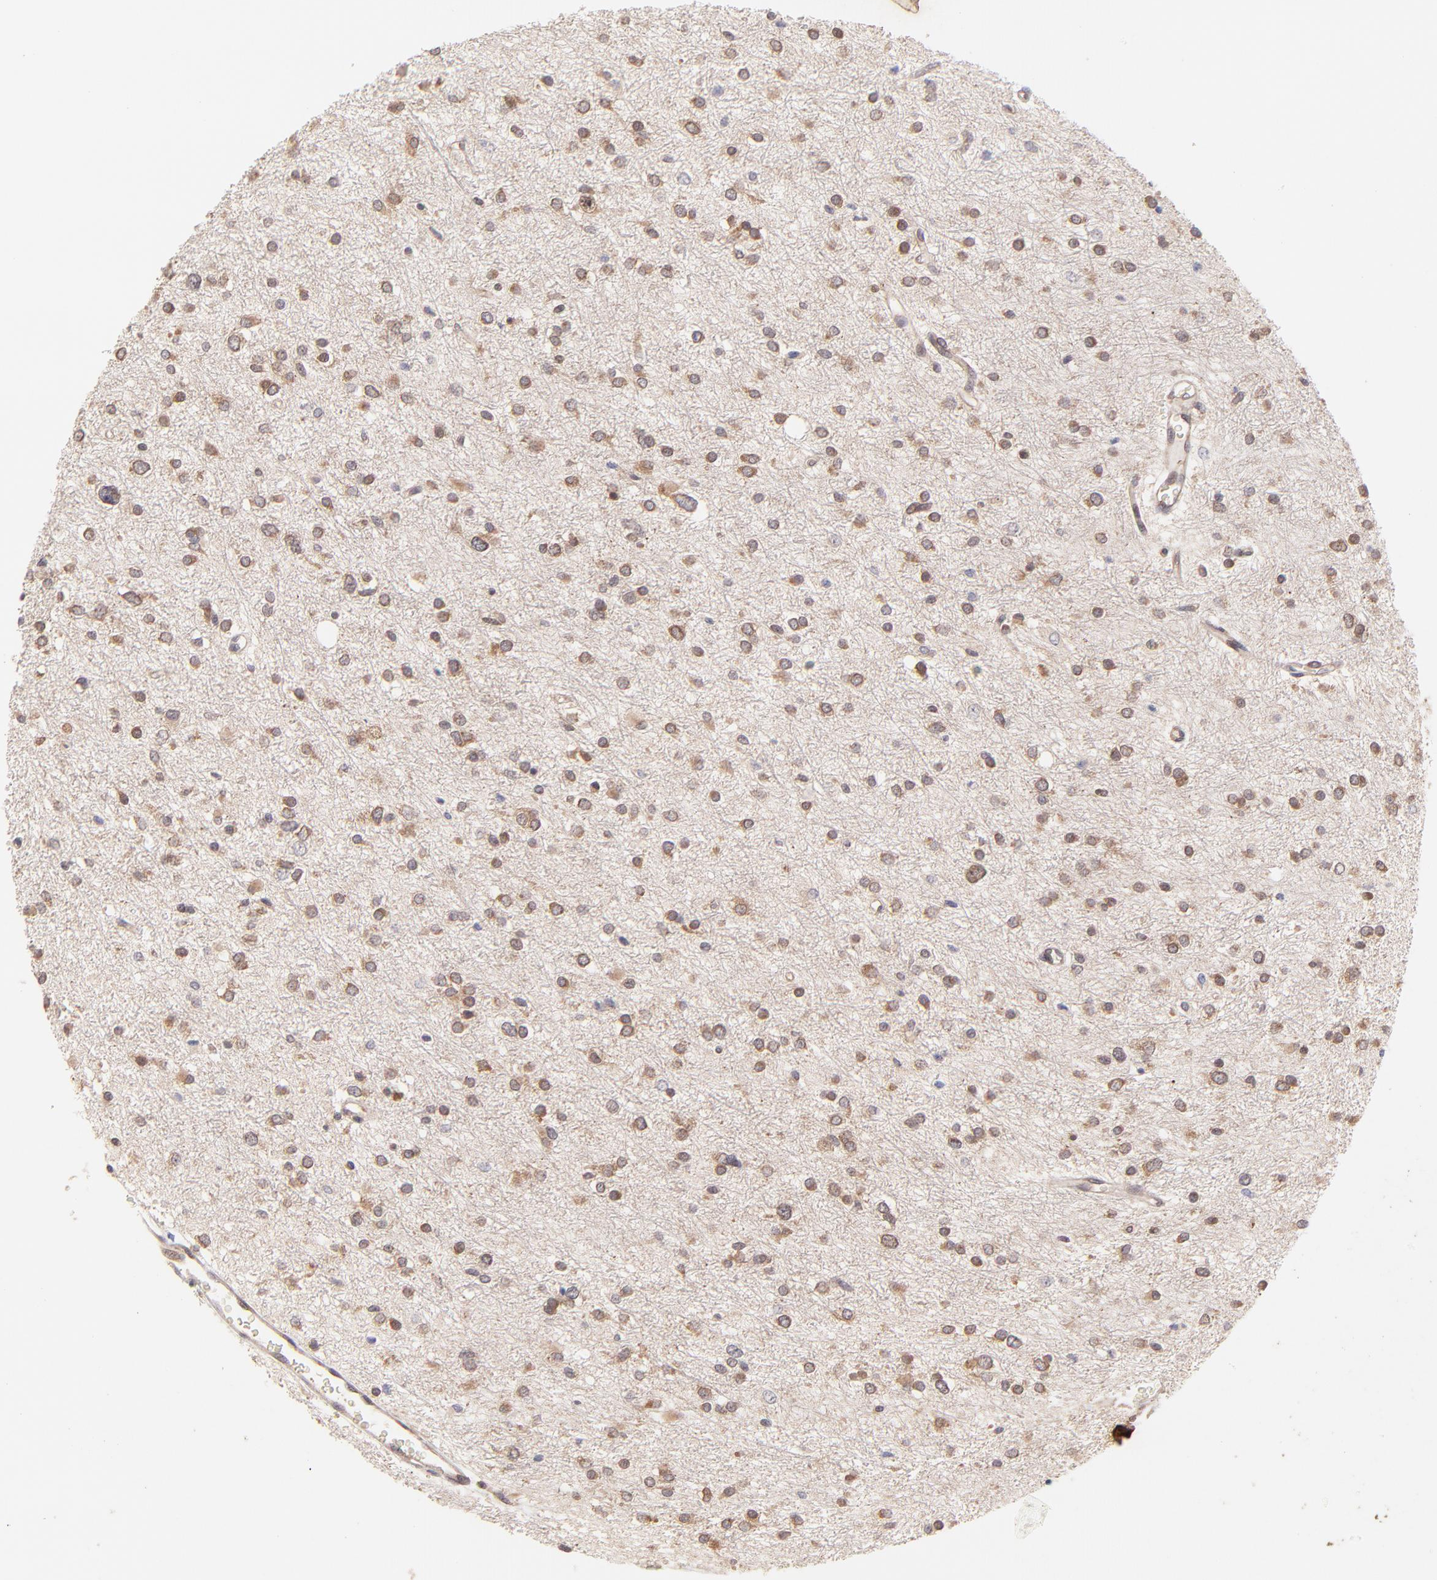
{"staining": {"intensity": "moderate", "quantity": ">75%", "location": "cytoplasmic/membranous"}, "tissue": "glioma", "cell_type": "Tumor cells", "image_type": "cancer", "snomed": [{"axis": "morphology", "description": "Glioma, malignant, Low grade"}, {"axis": "topography", "description": "Brain"}], "caption": "Immunohistochemical staining of human malignant glioma (low-grade) reveals medium levels of moderate cytoplasmic/membranous protein positivity in approximately >75% of tumor cells.", "gene": "TNRC6B", "patient": {"sex": "female", "age": 36}}